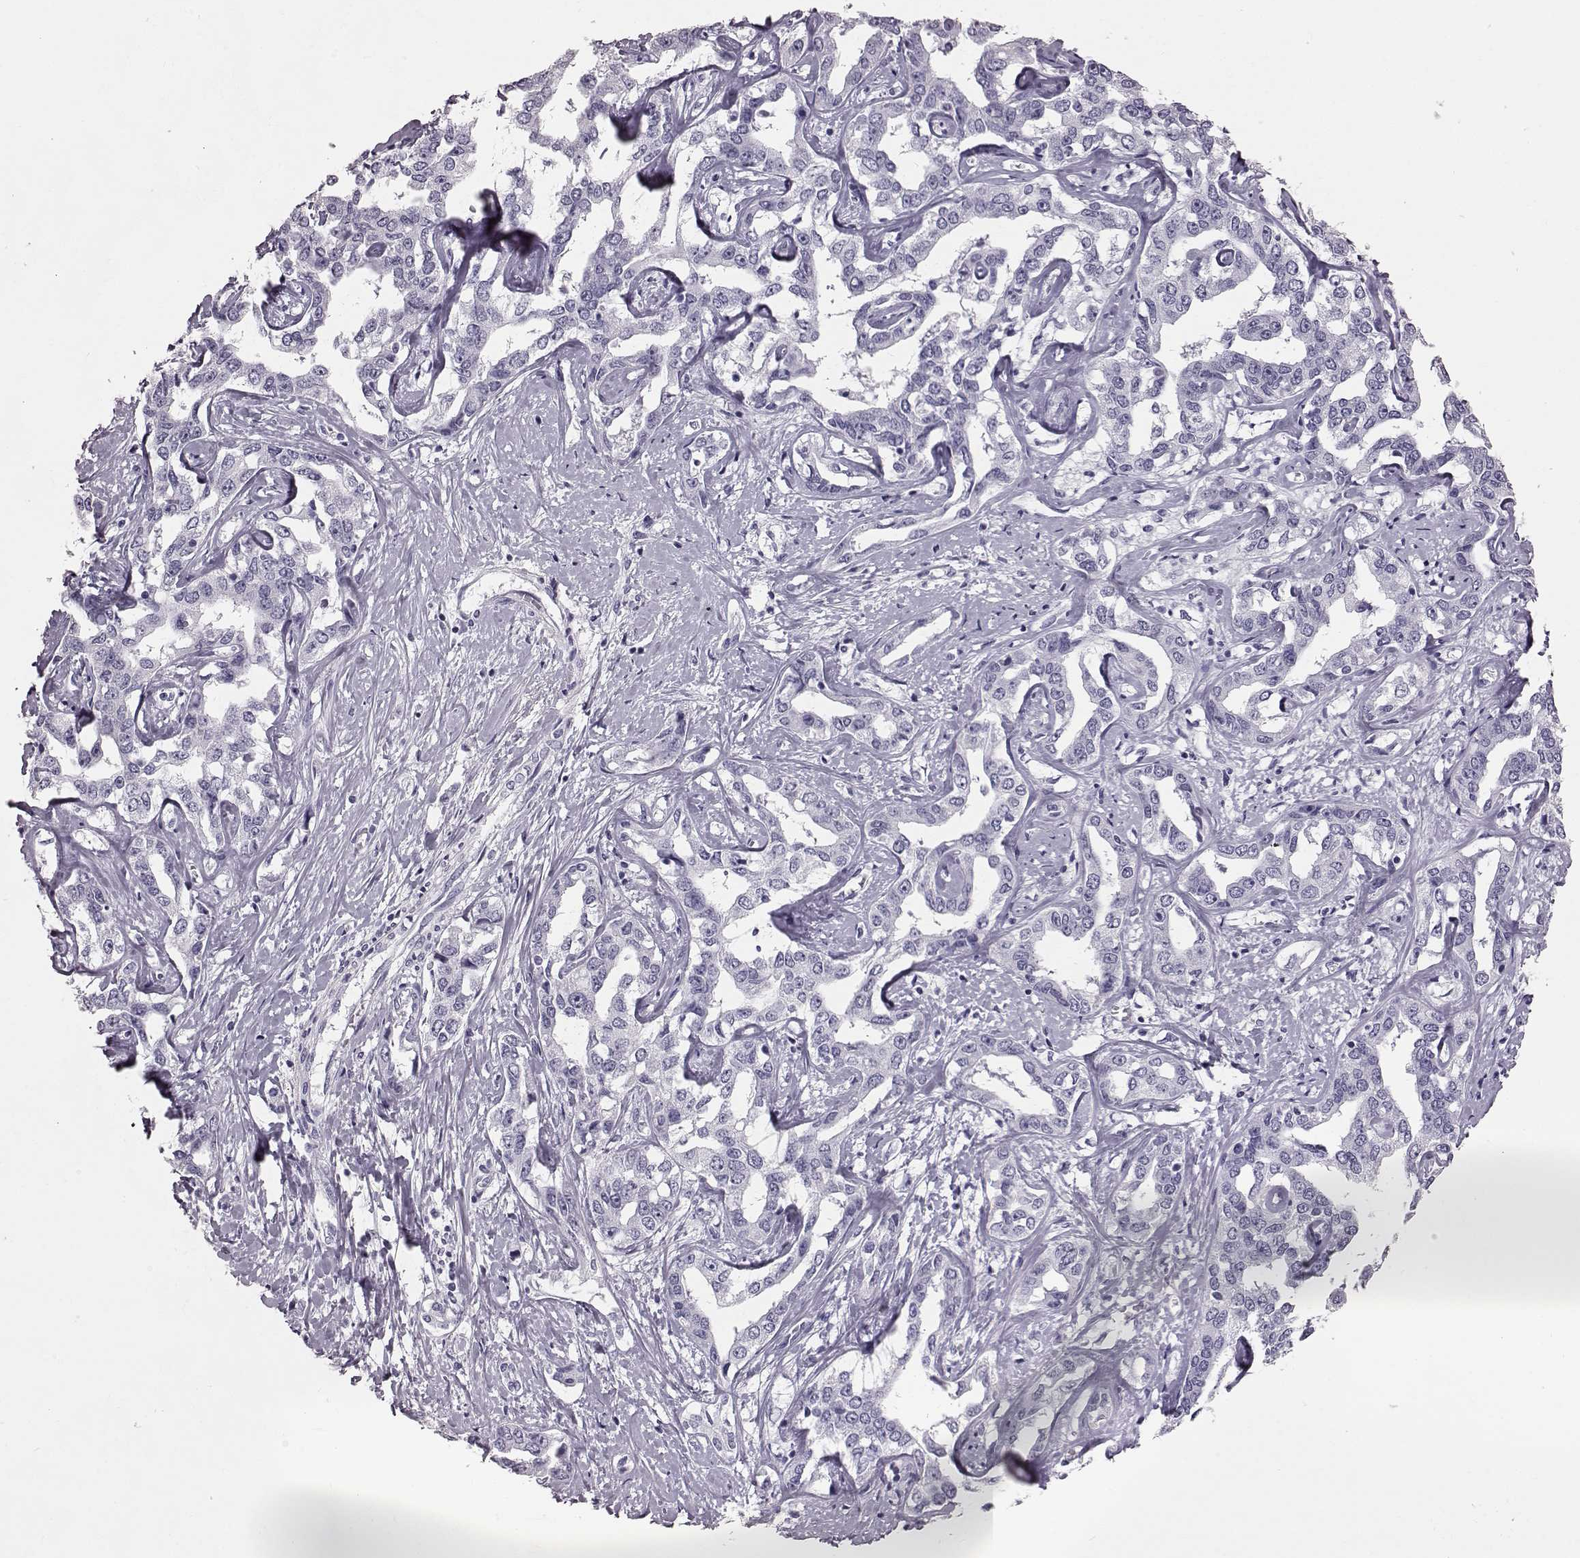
{"staining": {"intensity": "negative", "quantity": "none", "location": "none"}, "tissue": "liver cancer", "cell_type": "Tumor cells", "image_type": "cancer", "snomed": [{"axis": "morphology", "description": "Cholangiocarcinoma"}, {"axis": "topography", "description": "Liver"}], "caption": "The IHC histopathology image has no significant expression in tumor cells of cholangiocarcinoma (liver) tissue. Nuclei are stained in blue.", "gene": "TCHHL1", "patient": {"sex": "male", "age": 59}}